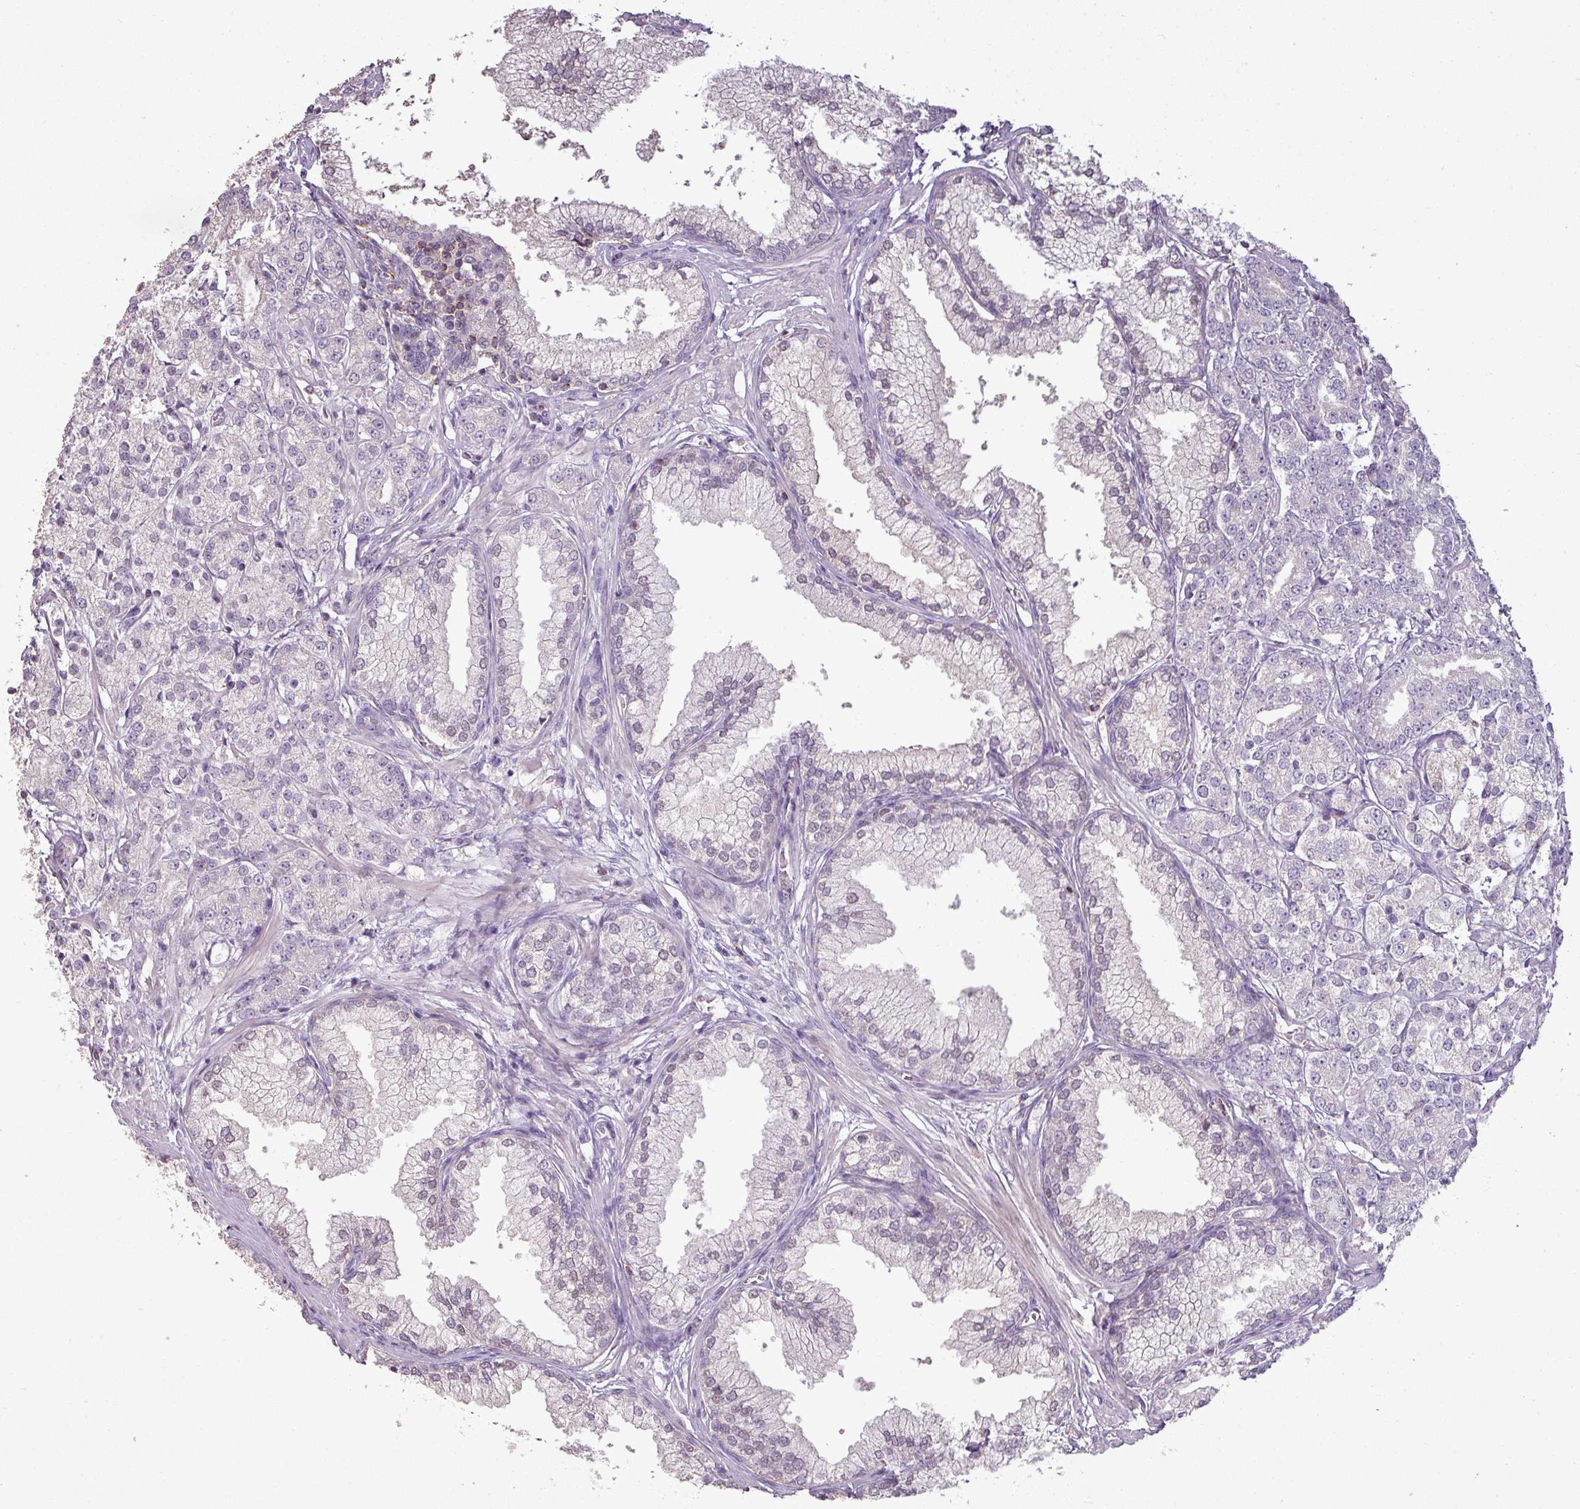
{"staining": {"intensity": "negative", "quantity": "none", "location": "none"}, "tissue": "prostate cancer", "cell_type": "Tumor cells", "image_type": "cancer", "snomed": [{"axis": "morphology", "description": "Adenocarcinoma, High grade"}, {"axis": "topography", "description": "Prostate"}], "caption": "Histopathology image shows no significant protein staining in tumor cells of high-grade adenocarcinoma (prostate). The staining is performed using DAB brown chromogen with nuclei counter-stained in using hematoxylin.", "gene": "LY9", "patient": {"sex": "male", "age": 69}}